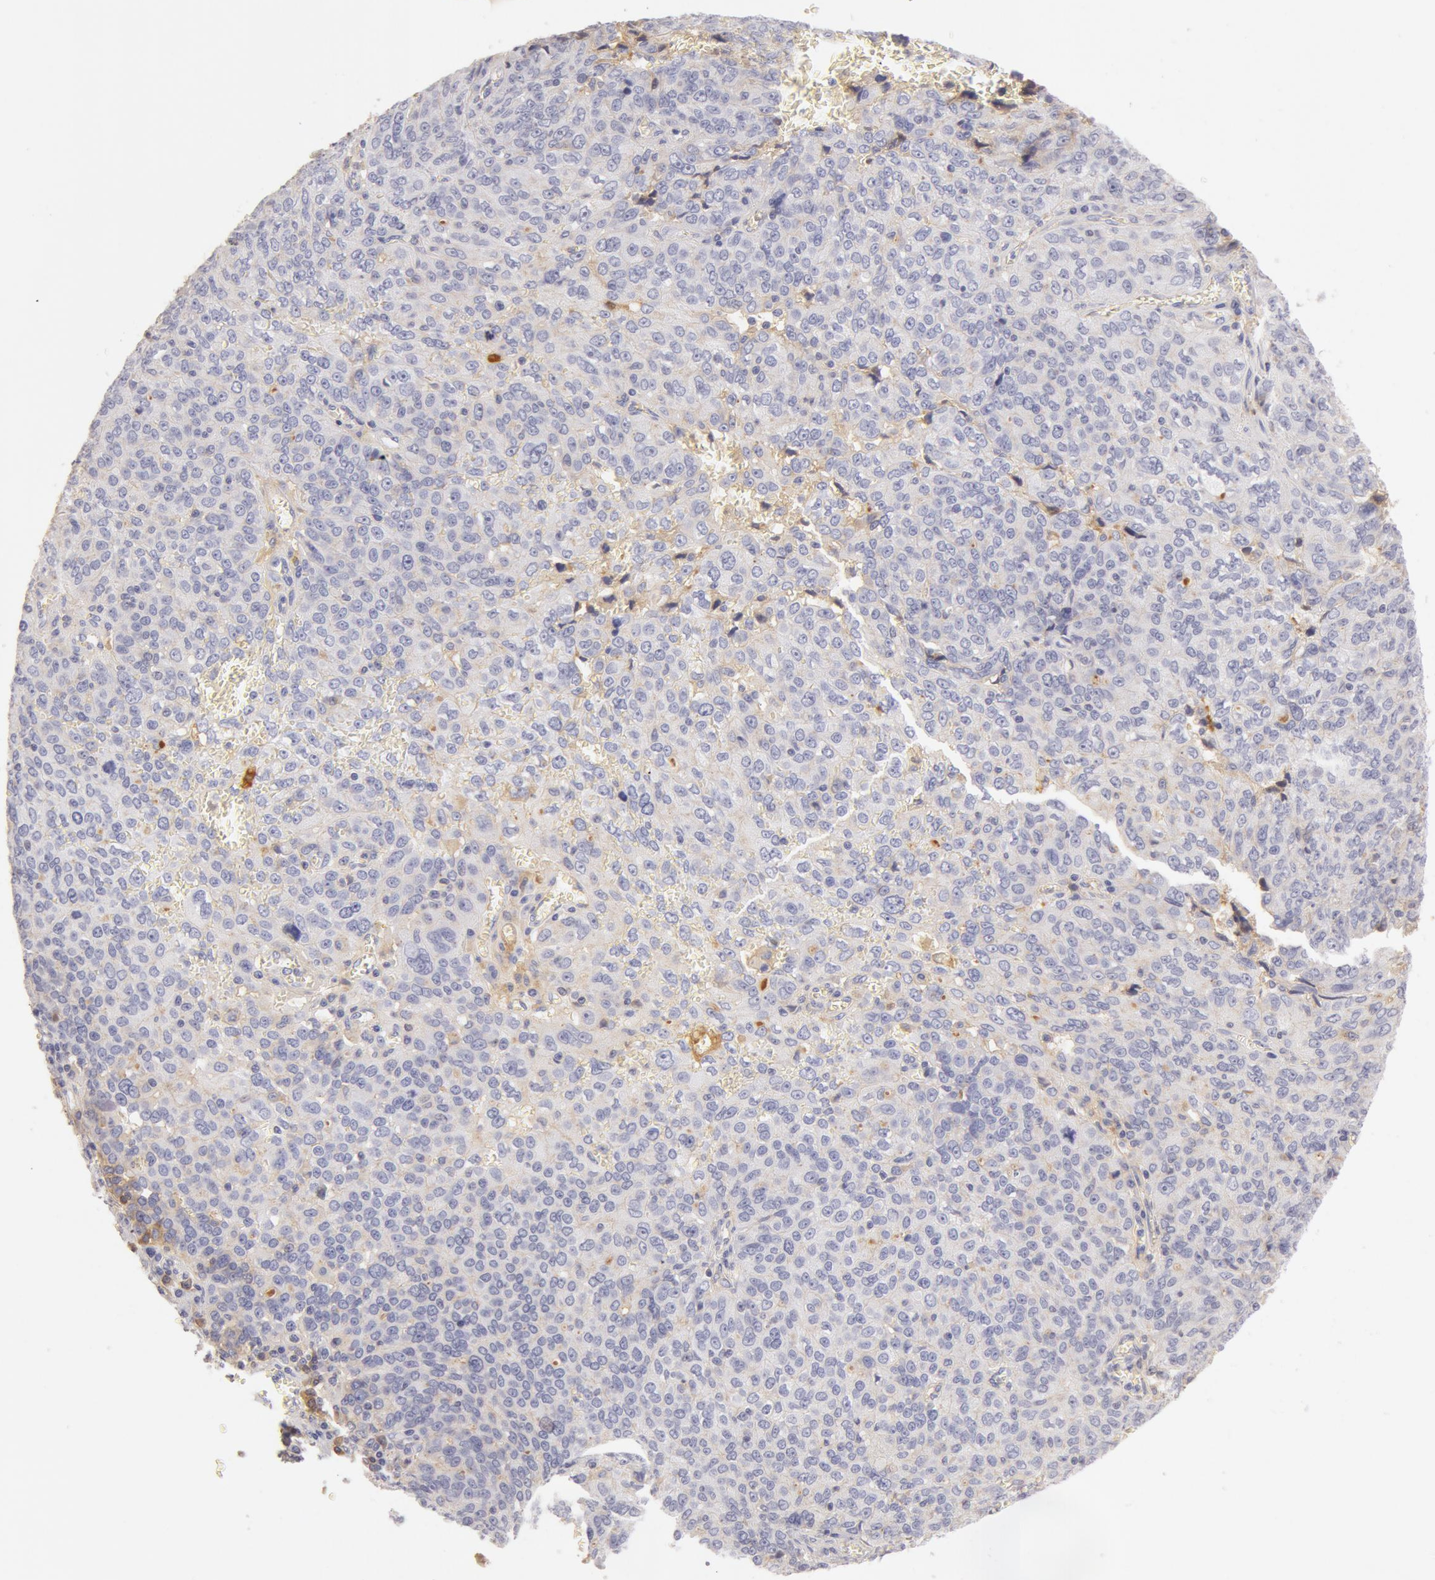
{"staining": {"intensity": "negative", "quantity": "none", "location": "none"}, "tissue": "ovarian cancer", "cell_type": "Tumor cells", "image_type": "cancer", "snomed": [{"axis": "morphology", "description": "Carcinoma, endometroid"}, {"axis": "topography", "description": "Ovary"}], "caption": "Photomicrograph shows no protein positivity in tumor cells of endometroid carcinoma (ovarian) tissue.", "gene": "GC", "patient": {"sex": "female", "age": 75}}